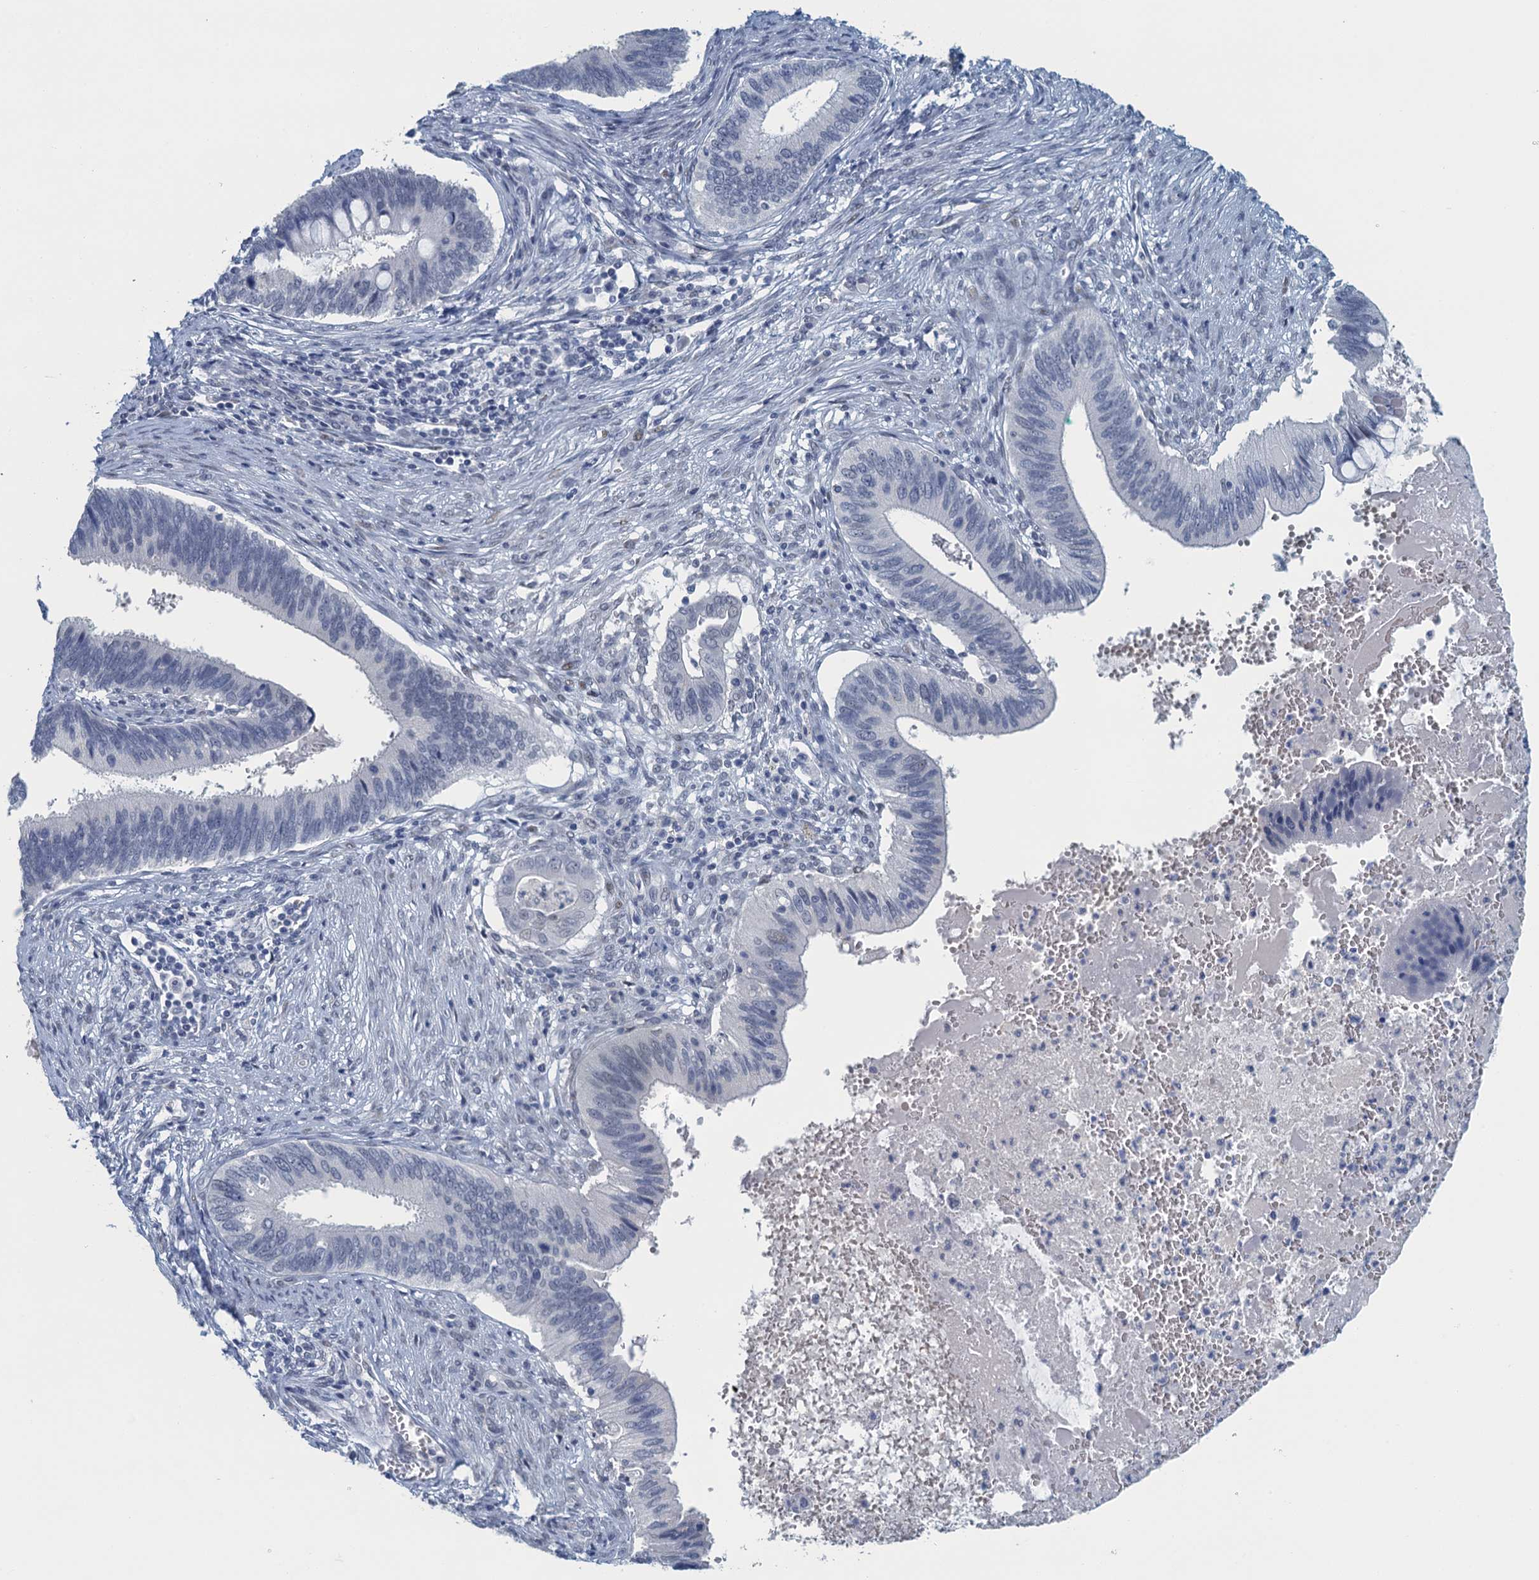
{"staining": {"intensity": "negative", "quantity": "none", "location": "none"}, "tissue": "cervical cancer", "cell_type": "Tumor cells", "image_type": "cancer", "snomed": [{"axis": "morphology", "description": "Adenocarcinoma, NOS"}, {"axis": "topography", "description": "Cervix"}], "caption": "Image shows no significant protein staining in tumor cells of cervical cancer.", "gene": "TTLL9", "patient": {"sex": "female", "age": 42}}